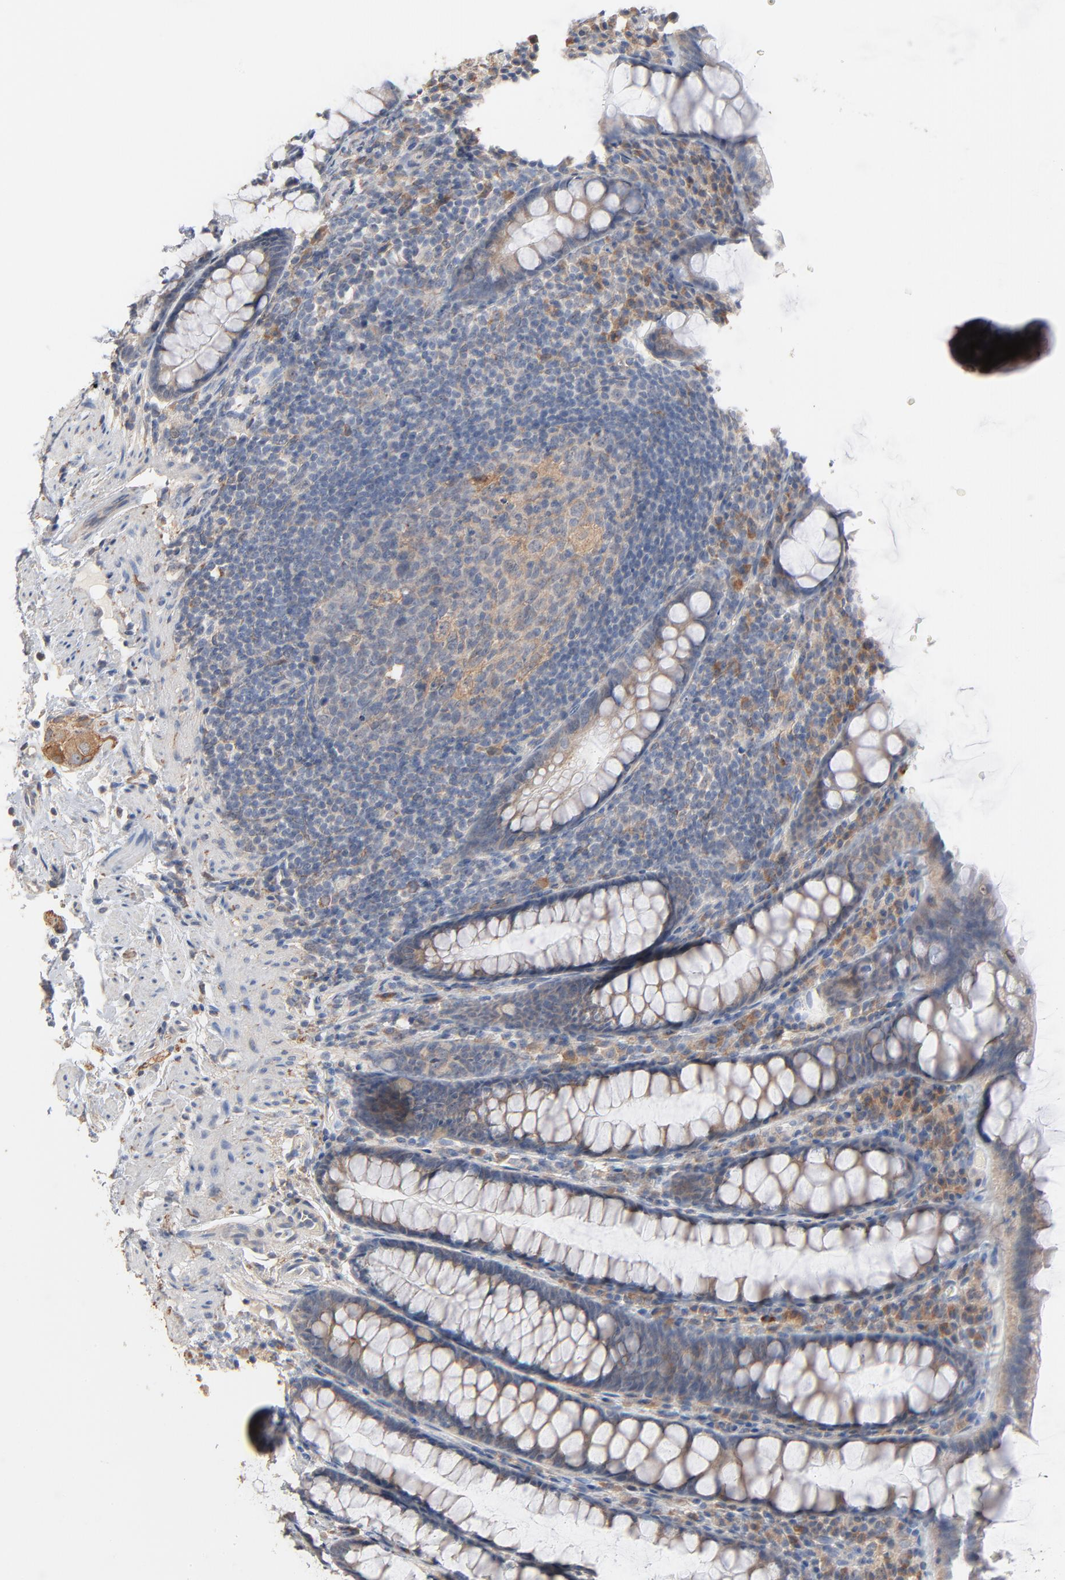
{"staining": {"intensity": "weak", "quantity": ">75%", "location": "cytoplasmic/membranous"}, "tissue": "rectum", "cell_type": "Glandular cells", "image_type": "normal", "snomed": [{"axis": "morphology", "description": "Normal tissue, NOS"}, {"axis": "topography", "description": "Rectum"}], "caption": "IHC image of benign rectum: rectum stained using immunohistochemistry (IHC) shows low levels of weak protein expression localized specifically in the cytoplasmic/membranous of glandular cells, appearing as a cytoplasmic/membranous brown color.", "gene": "ZDHHC8", "patient": {"sex": "male", "age": 92}}